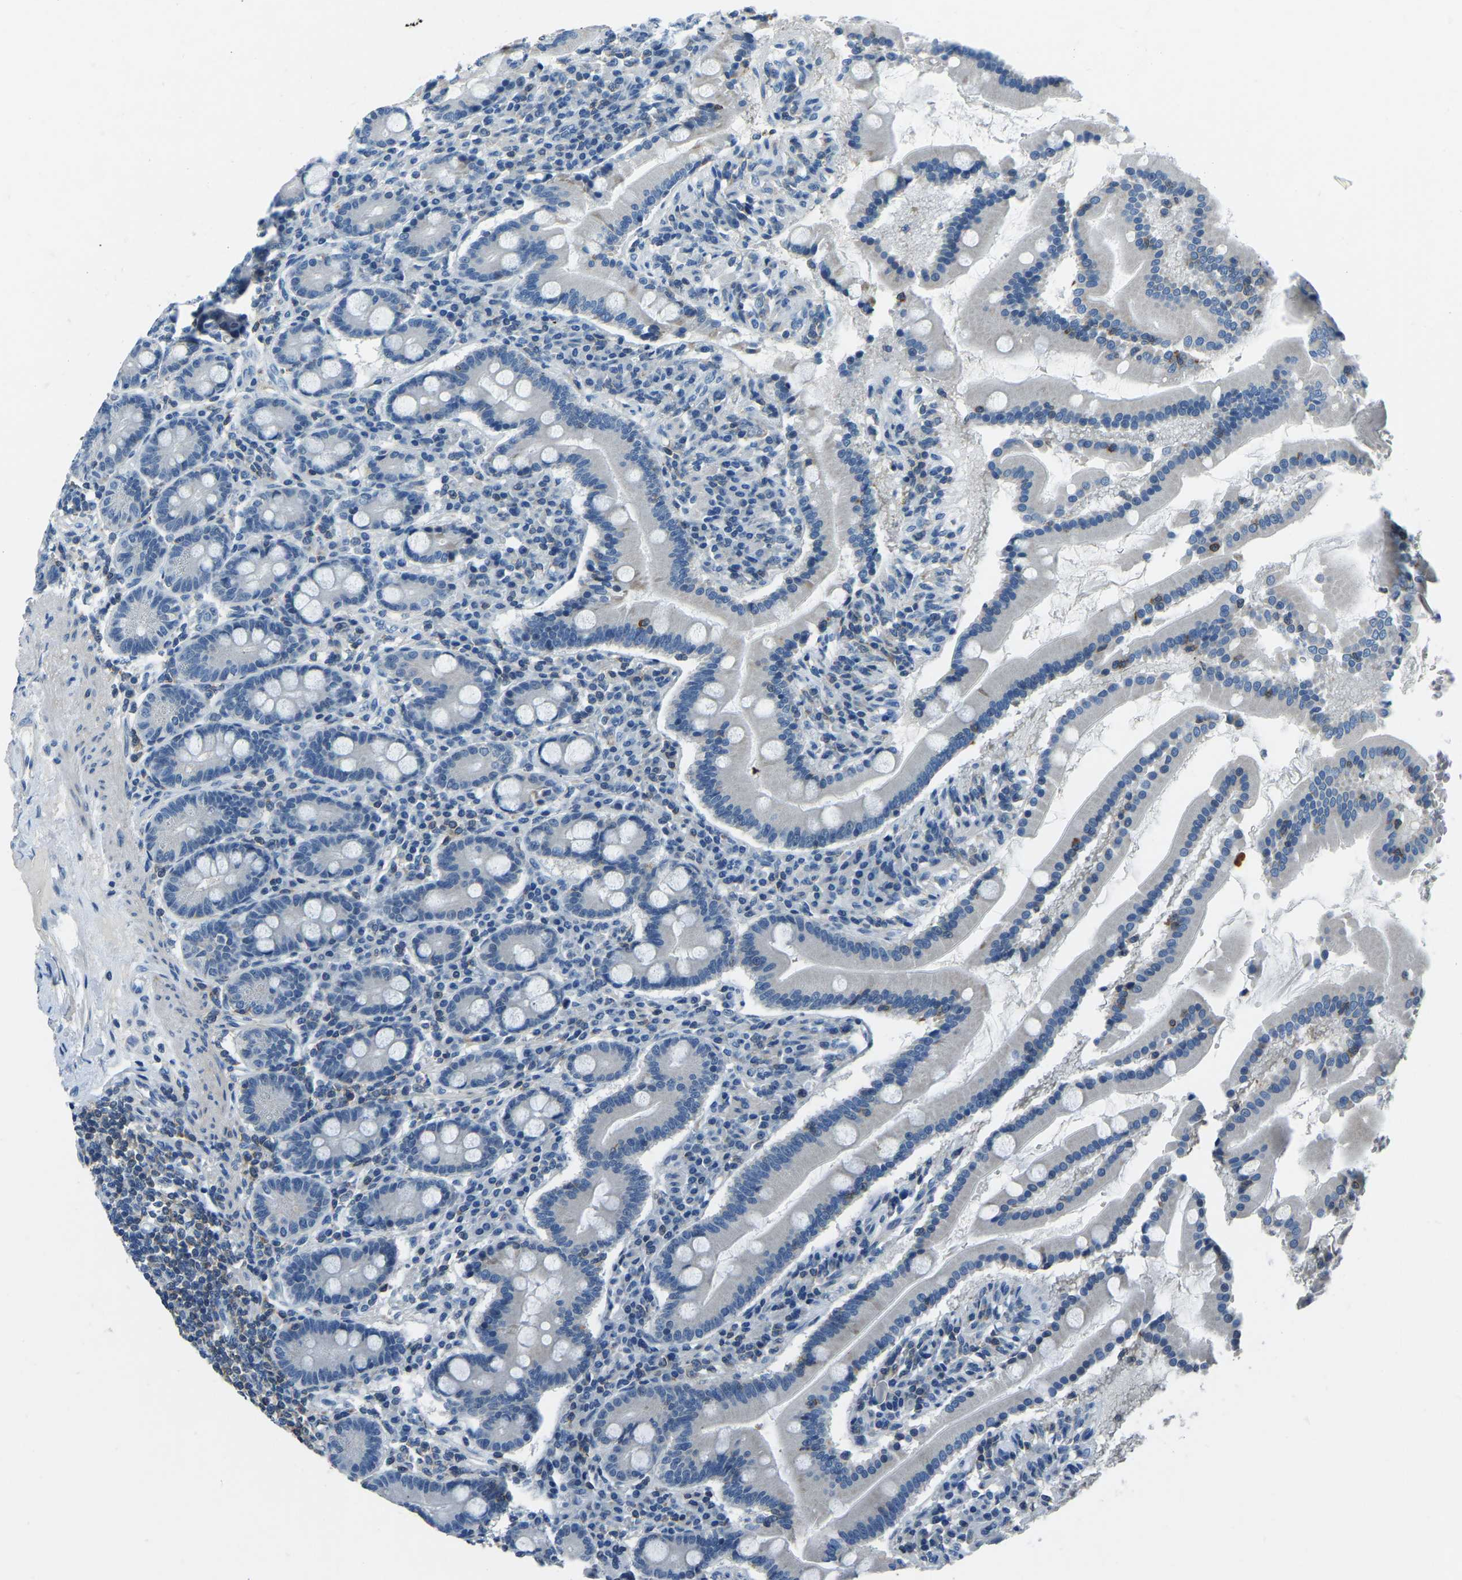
{"staining": {"intensity": "weak", "quantity": "<25%", "location": "cytoplasmic/membranous"}, "tissue": "duodenum", "cell_type": "Glandular cells", "image_type": "normal", "snomed": [{"axis": "morphology", "description": "Normal tissue, NOS"}, {"axis": "topography", "description": "Duodenum"}], "caption": "This histopathology image is of normal duodenum stained with immunohistochemistry to label a protein in brown with the nuclei are counter-stained blue. There is no expression in glandular cells. (IHC, brightfield microscopy, high magnification).", "gene": "XIRP1", "patient": {"sex": "male", "age": 50}}